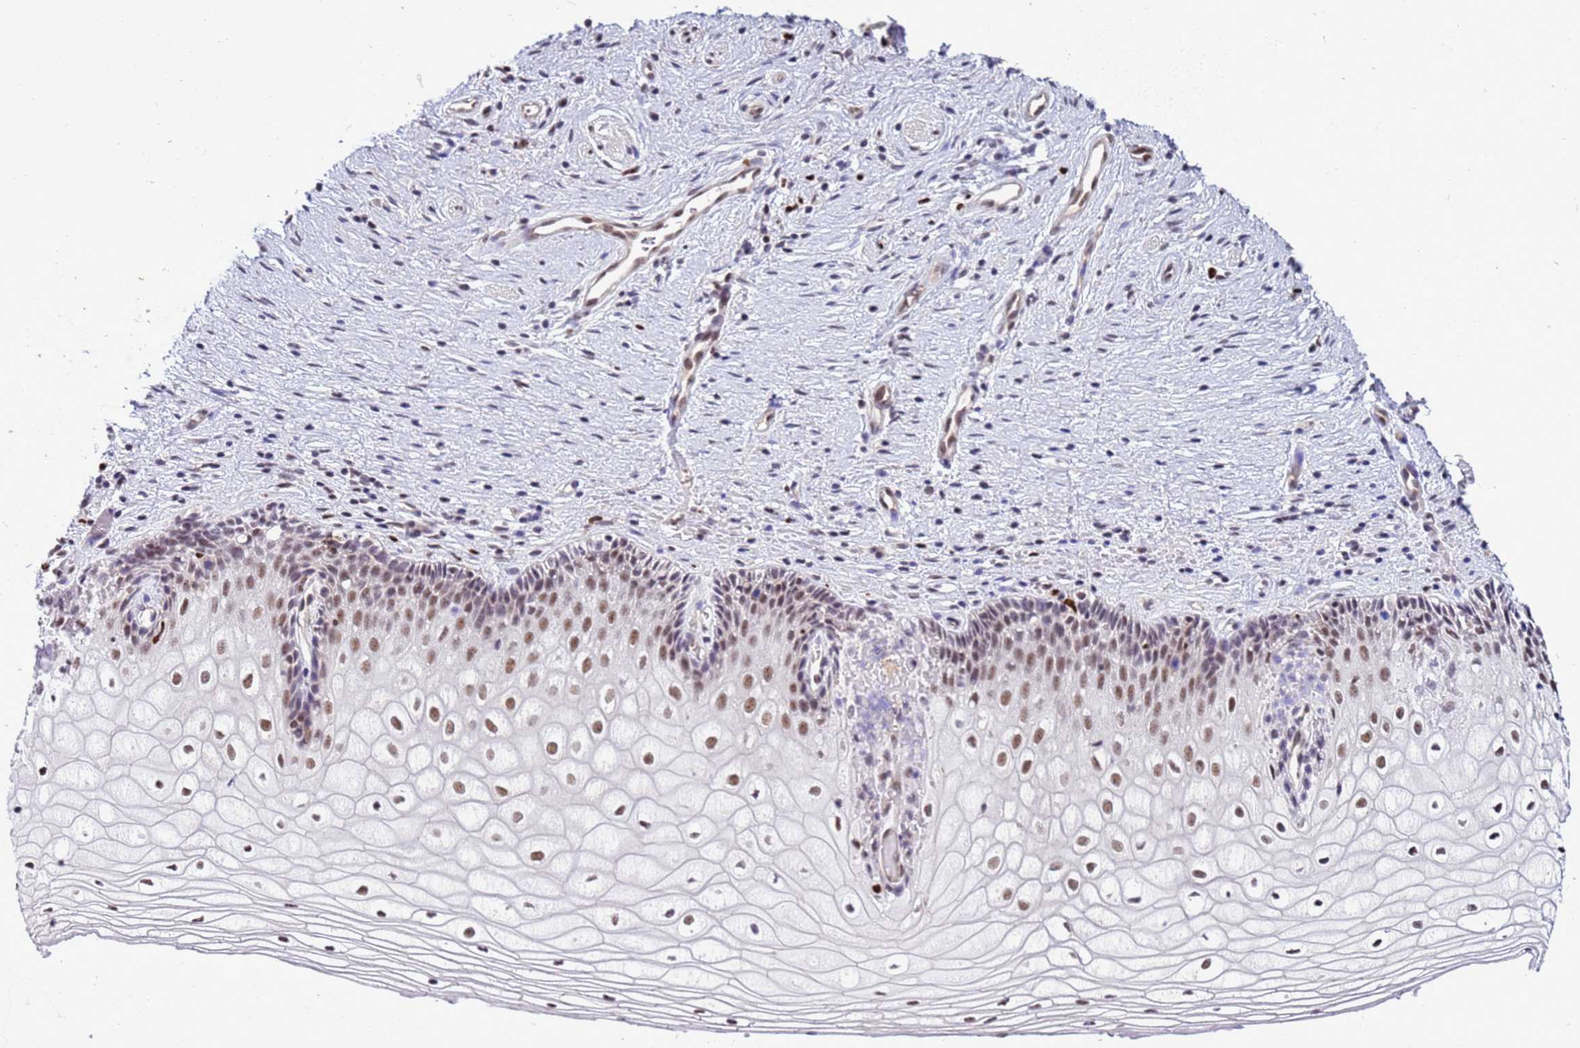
{"staining": {"intensity": "moderate", "quantity": ">75%", "location": "nuclear"}, "tissue": "vagina", "cell_type": "Squamous epithelial cells", "image_type": "normal", "snomed": [{"axis": "morphology", "description": "Normal tissue, NOS"}, {"axis": "topography", "description": "Vagina"}], "caption": "Squamous epithelial cells show moderate nuclear staining in about >75% of cells in unremarkable vagina. (Brightfield microscopy of DAB IHC at high magnification).", "gene": "PRPF6", "patient": {"sex": "female", "age": 60}}